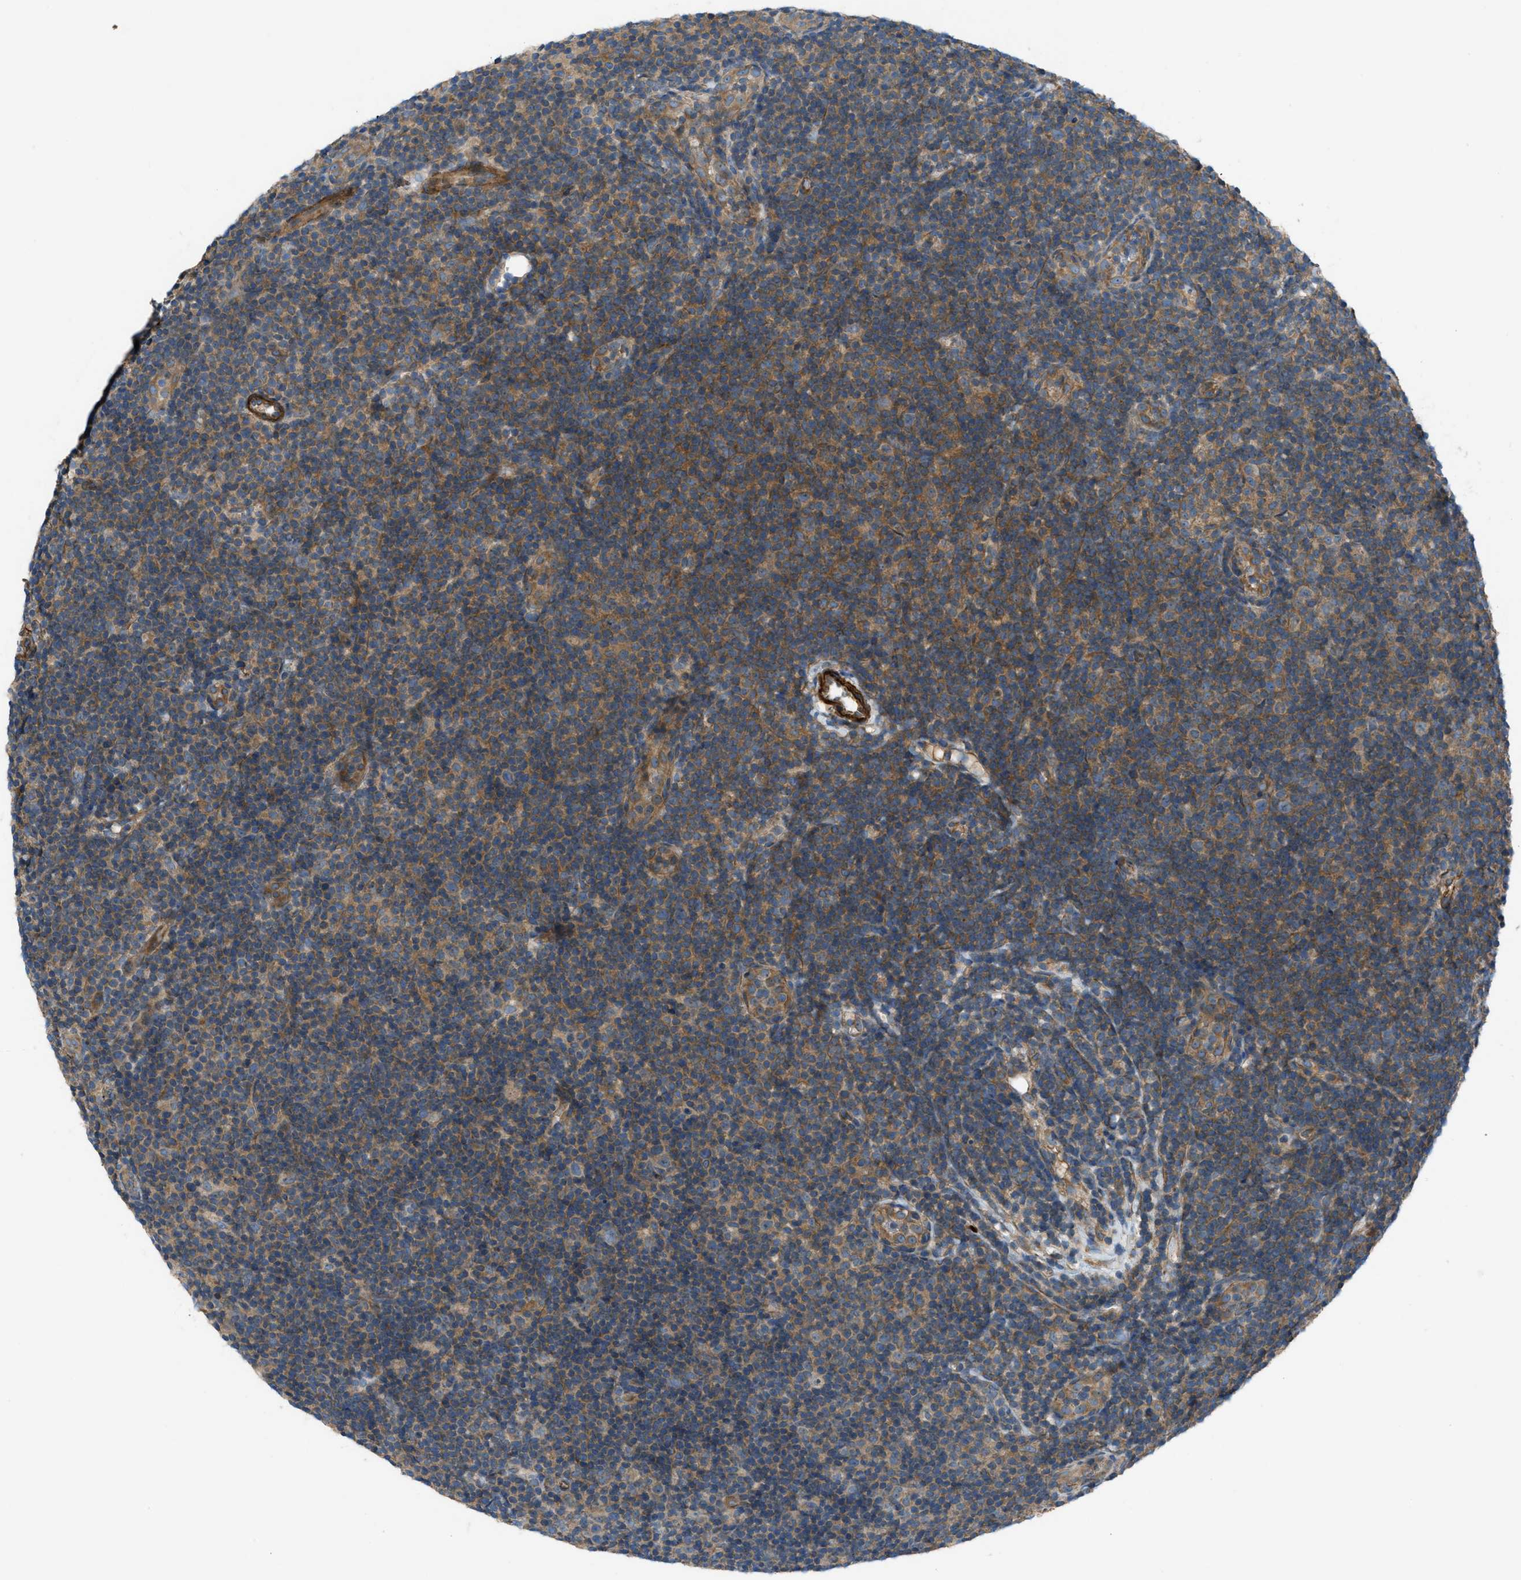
{"staining": {"intensity": "moderate", "quantity": ">75%", "location": "cytoplasmic/membranous"}, "tissue": "lymphoma", "cell_type": "Tumor cells", "image_type": "cancer", "snomed": [{"axis": "morphology", "description": "Malignant lymphoma, non-Hodgkin's type, Low grade"}, {"axis": "topography", "description": "Lymph node"}], "caption": "Tumor cells display moderate cytoplasmic/membranous expression in approximately >75% of cells in lymphoma. (brown staining indicates protein expression, while blue staining denotes nuclei).", "gene": "VEZT", "patient": {"sex": "male", "age": 83}}